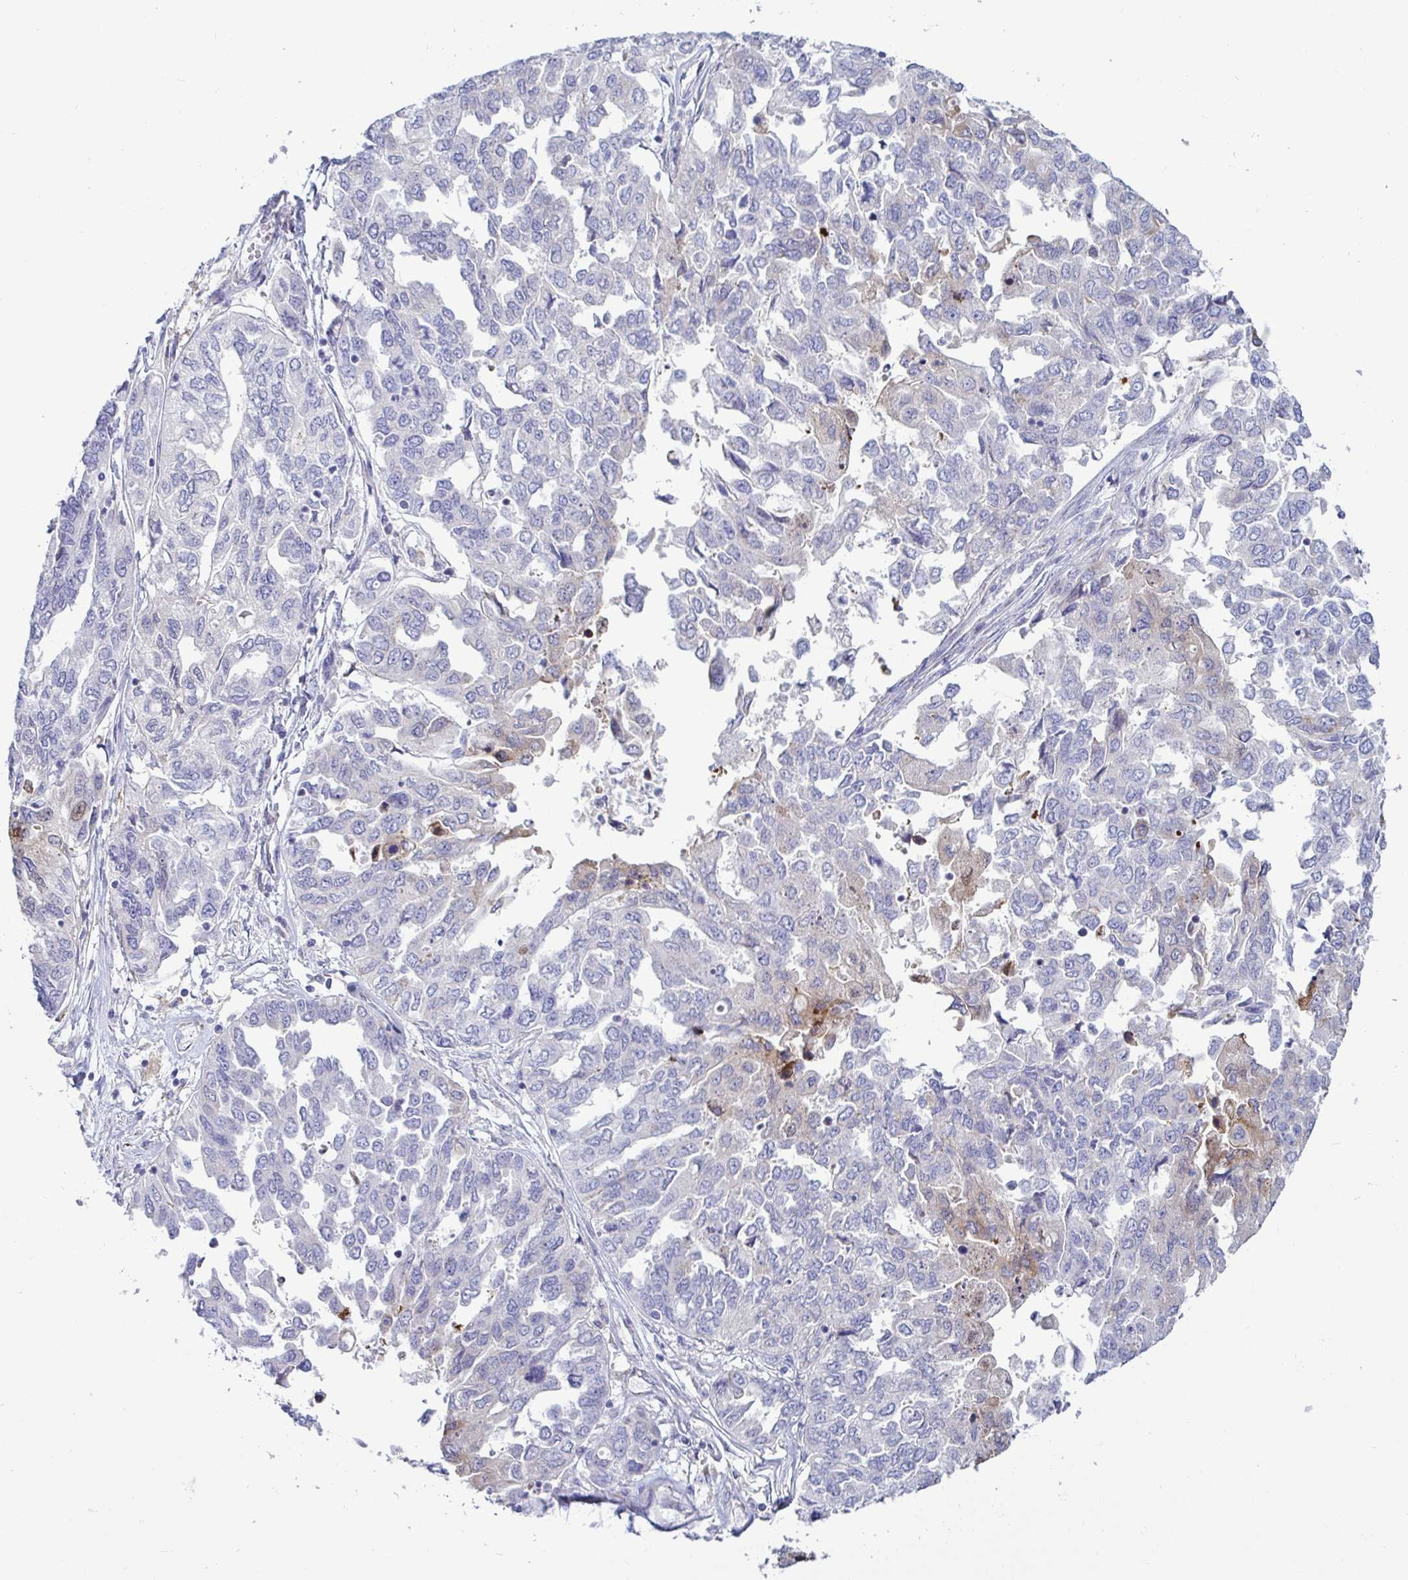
{"staining": {"intensity": "weak", "quantity": "<25%", "location": "cytoplasmic/membranous"}, "tissue": "ovarian cancer", "cell_type": "Tumor cells", "image_type": "cancer", "snomed": [{"axis": "morphology", "description": "Cystadenocarcinoma, serous, NOS"}, {"axis": "topography", "description": "Ovary"}], "caption": "DAB immunohistochemical staining of human ovarian cancer (serous cystadenocarcinoma) reveals no significant expression in tumor cells.", "gene": "TFPI2", "patient": {"sex": "female", "age": 53}}